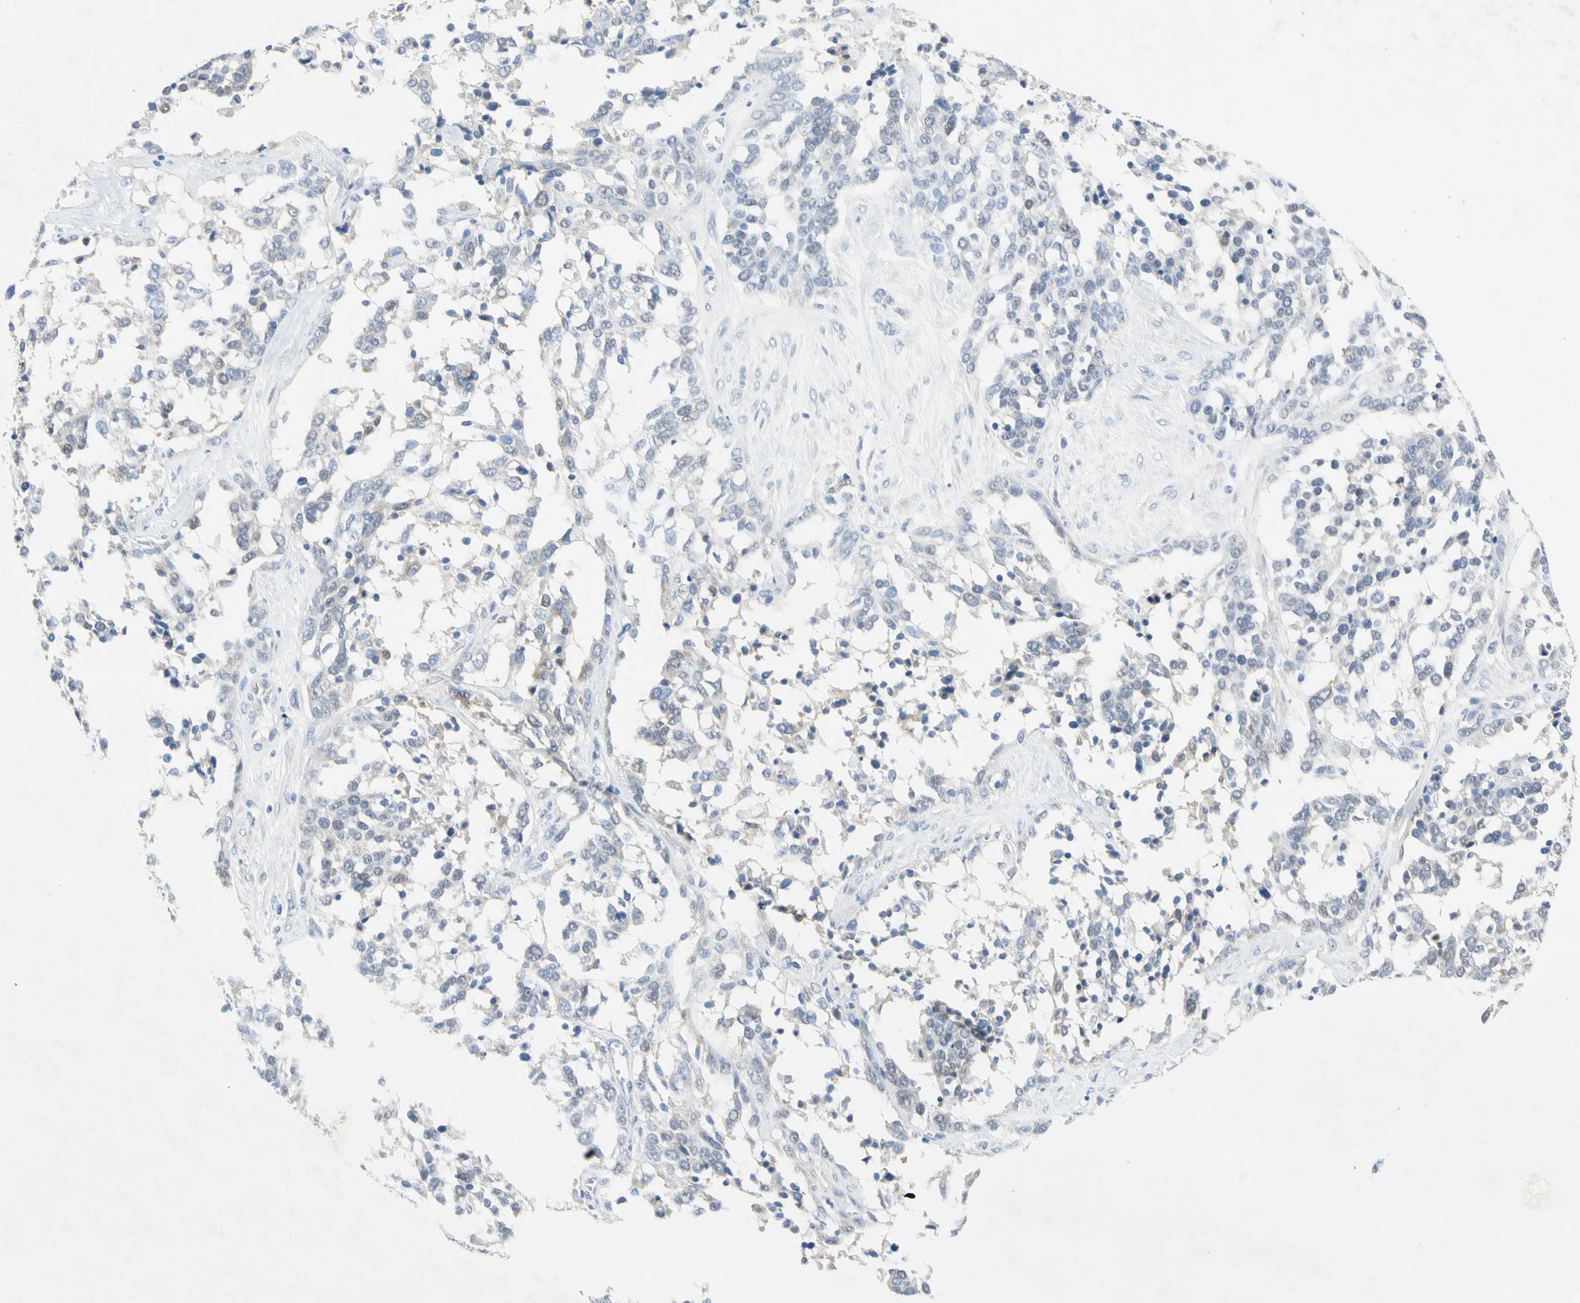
{"staining": {"intensity": "weak", "quantity": "25%-75%", "location": "cytoplasmic/membranous"}, "tissue": "ovarian cancer", "cell_type": "Tumor cells", "image_type": "cancer", "snomed": [{"axis": "morphology", "description": "Cystadenocarcinoma, serous, NOS"}, {"axis": "topography", "description": "Ovary"}], "caption": "Human ovarian cancer stained with a brown dye shows weak cytoplasmic/membranous positive expression in approximately 25%-75% of tumor cells.", "gene": "MFF", "patient": {"sex": "female", "age": 44}}